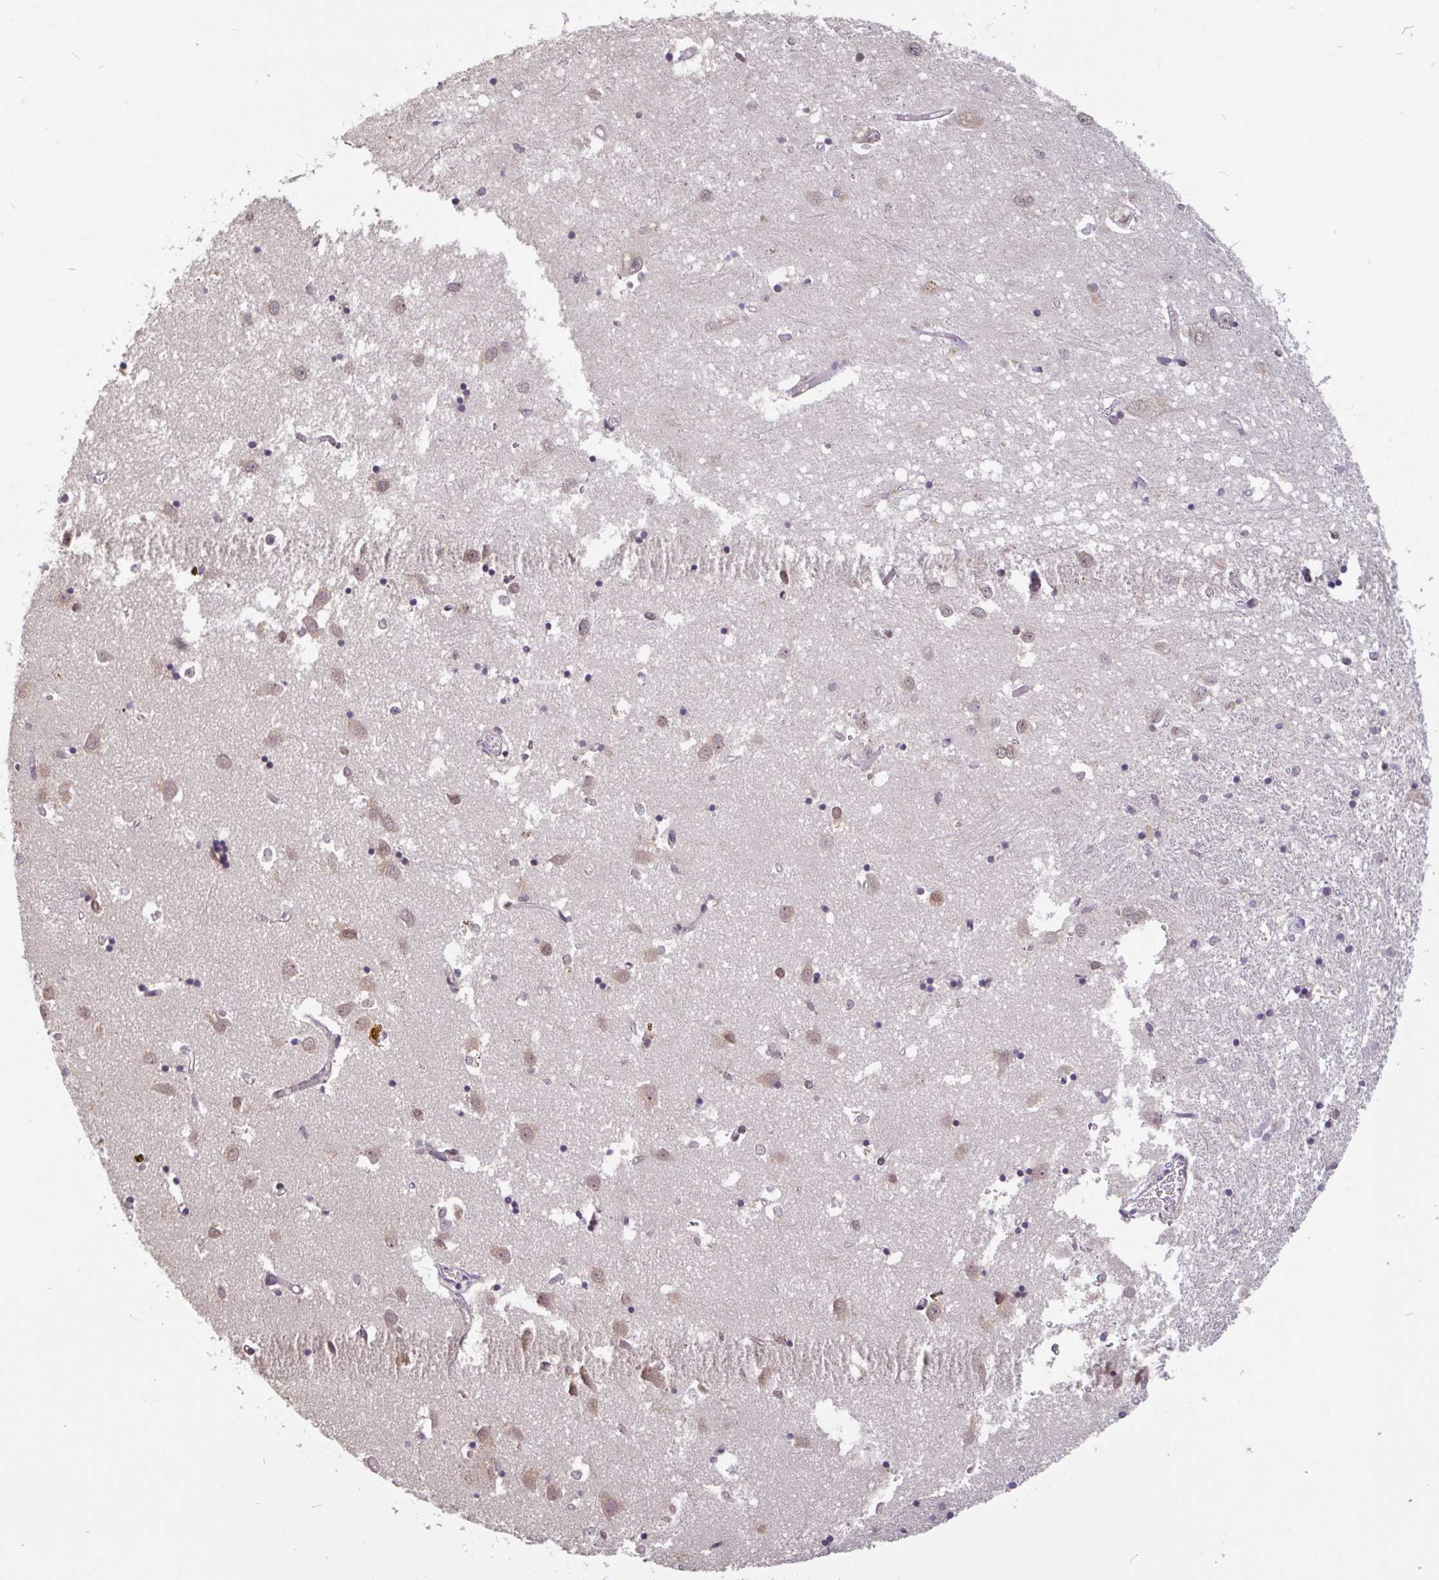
{"staining": {"intensity": "moderate", "quantity": "<25%", "location": "nuclear"}, "tissue": "caudate", "cell_type": "Glial cells", "image_type": "normal", "snomed": [{"axis": "morphology", "description": "Normal tissue, NOS"}, {"axis": "topography", "description": "Lateral ventricle wall"}], "caption": "Immunohistochemistry (IHC) (DAB (3,3'-diaminobenzidine)) staining of unremarkable human caudate exhibits moderate nuclear protein expression in approximately <25% of glial cells. The staining is performed using DAB brown chromogen to label protein expression. The nuclei are counter-stained blue using hematoxylin.", "gene": "DR1", "patient": {"sex": "male", "age": 70}}